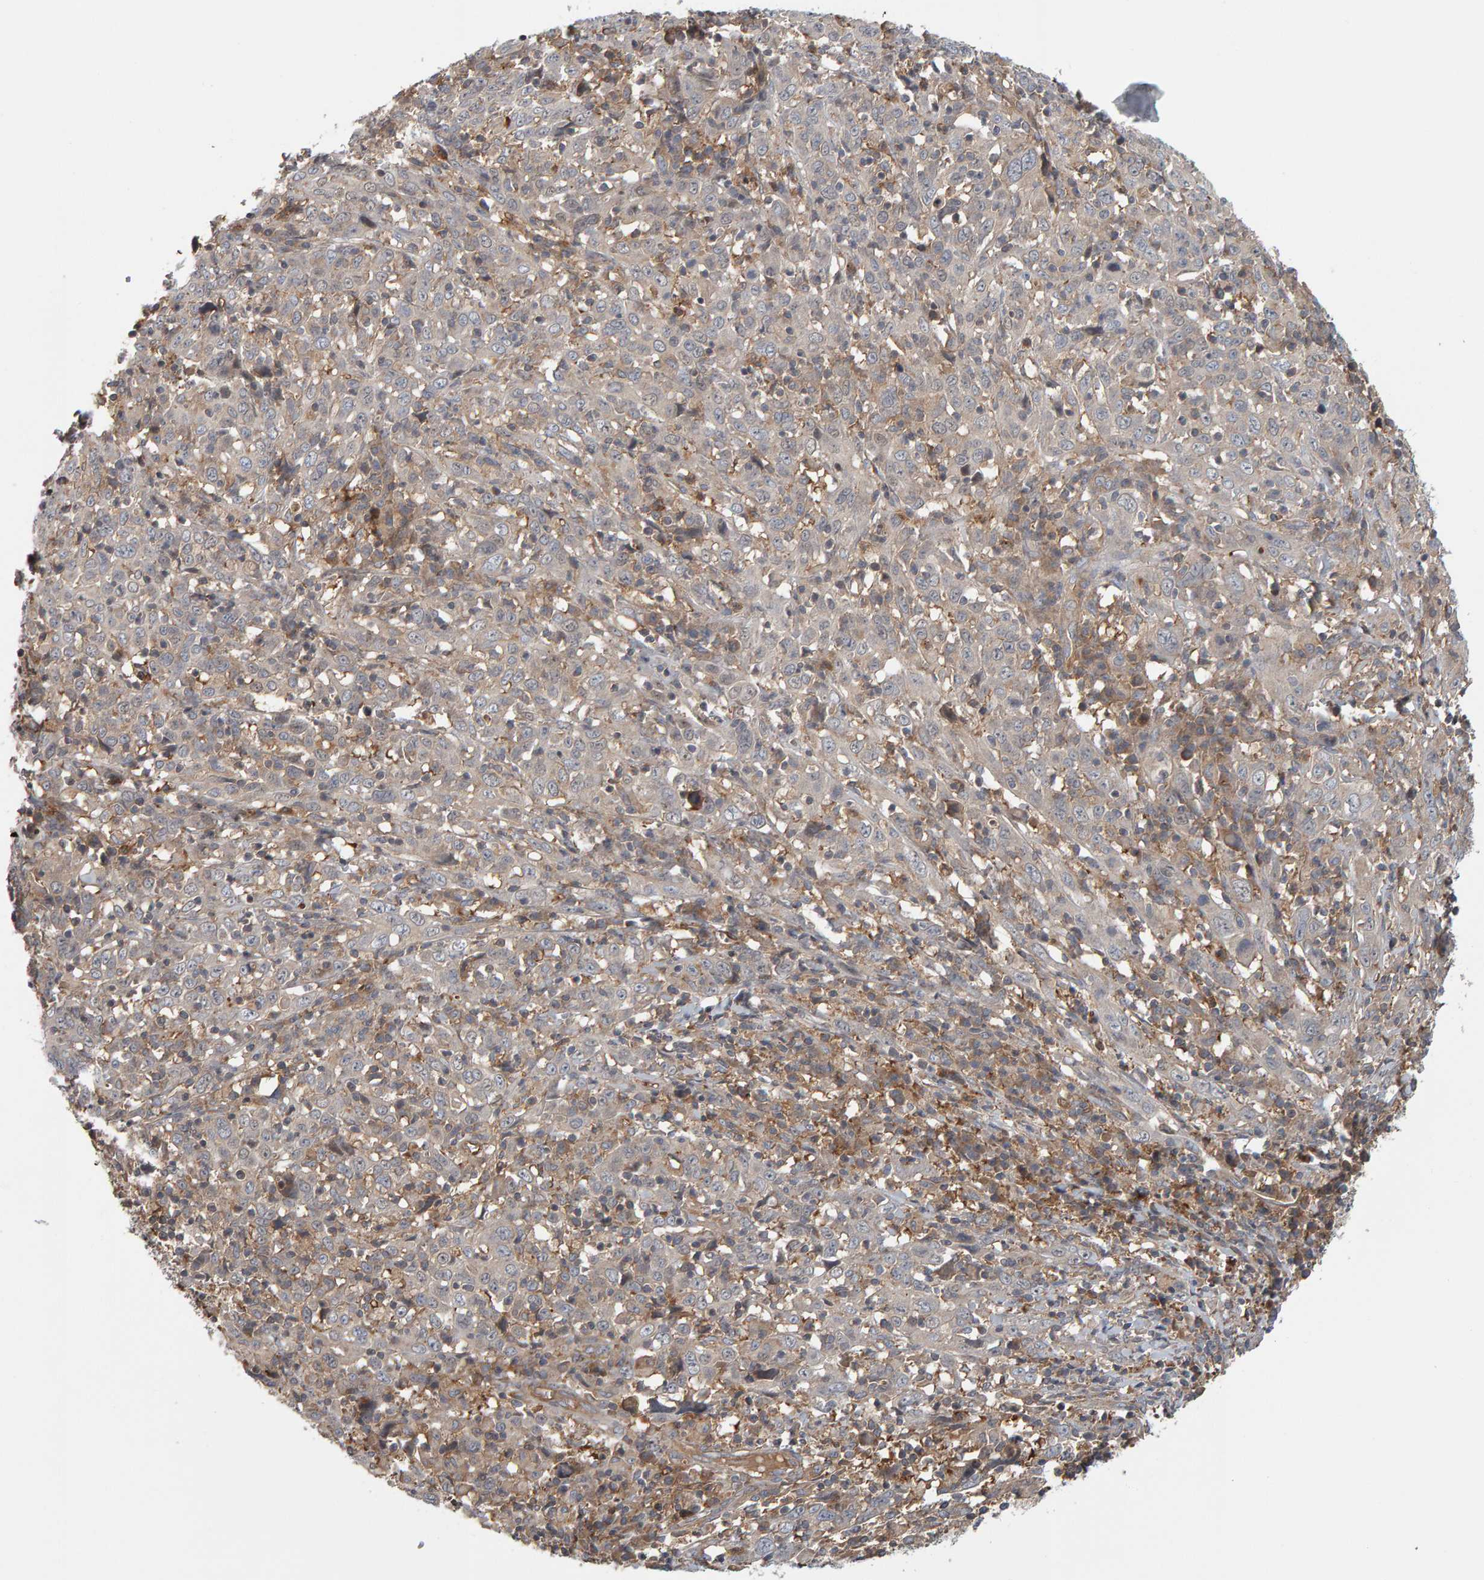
{"staining": {"intensity": "weak", "quantity": "<25%", "location": "cytoplasmic/membranous"}, "tissue": "cervical cancer", "cell_type": "Tumor cells", "image_type": "cancer", "snomed": [{"axis": "morphology", "description": "Squamous cell carcinoma, NOS"}, {"axis": "topography", "description": "Cervix"}], "caption": "Tumor cells show no significant protein expression in cervical cancer (squamous cell carcinoma). (Brightfield microscopy of DAB immunohistochemistry (IHC) at high magnification).", "gene": "C9orf72", "patient": {"sex": "female", "age": 46}}